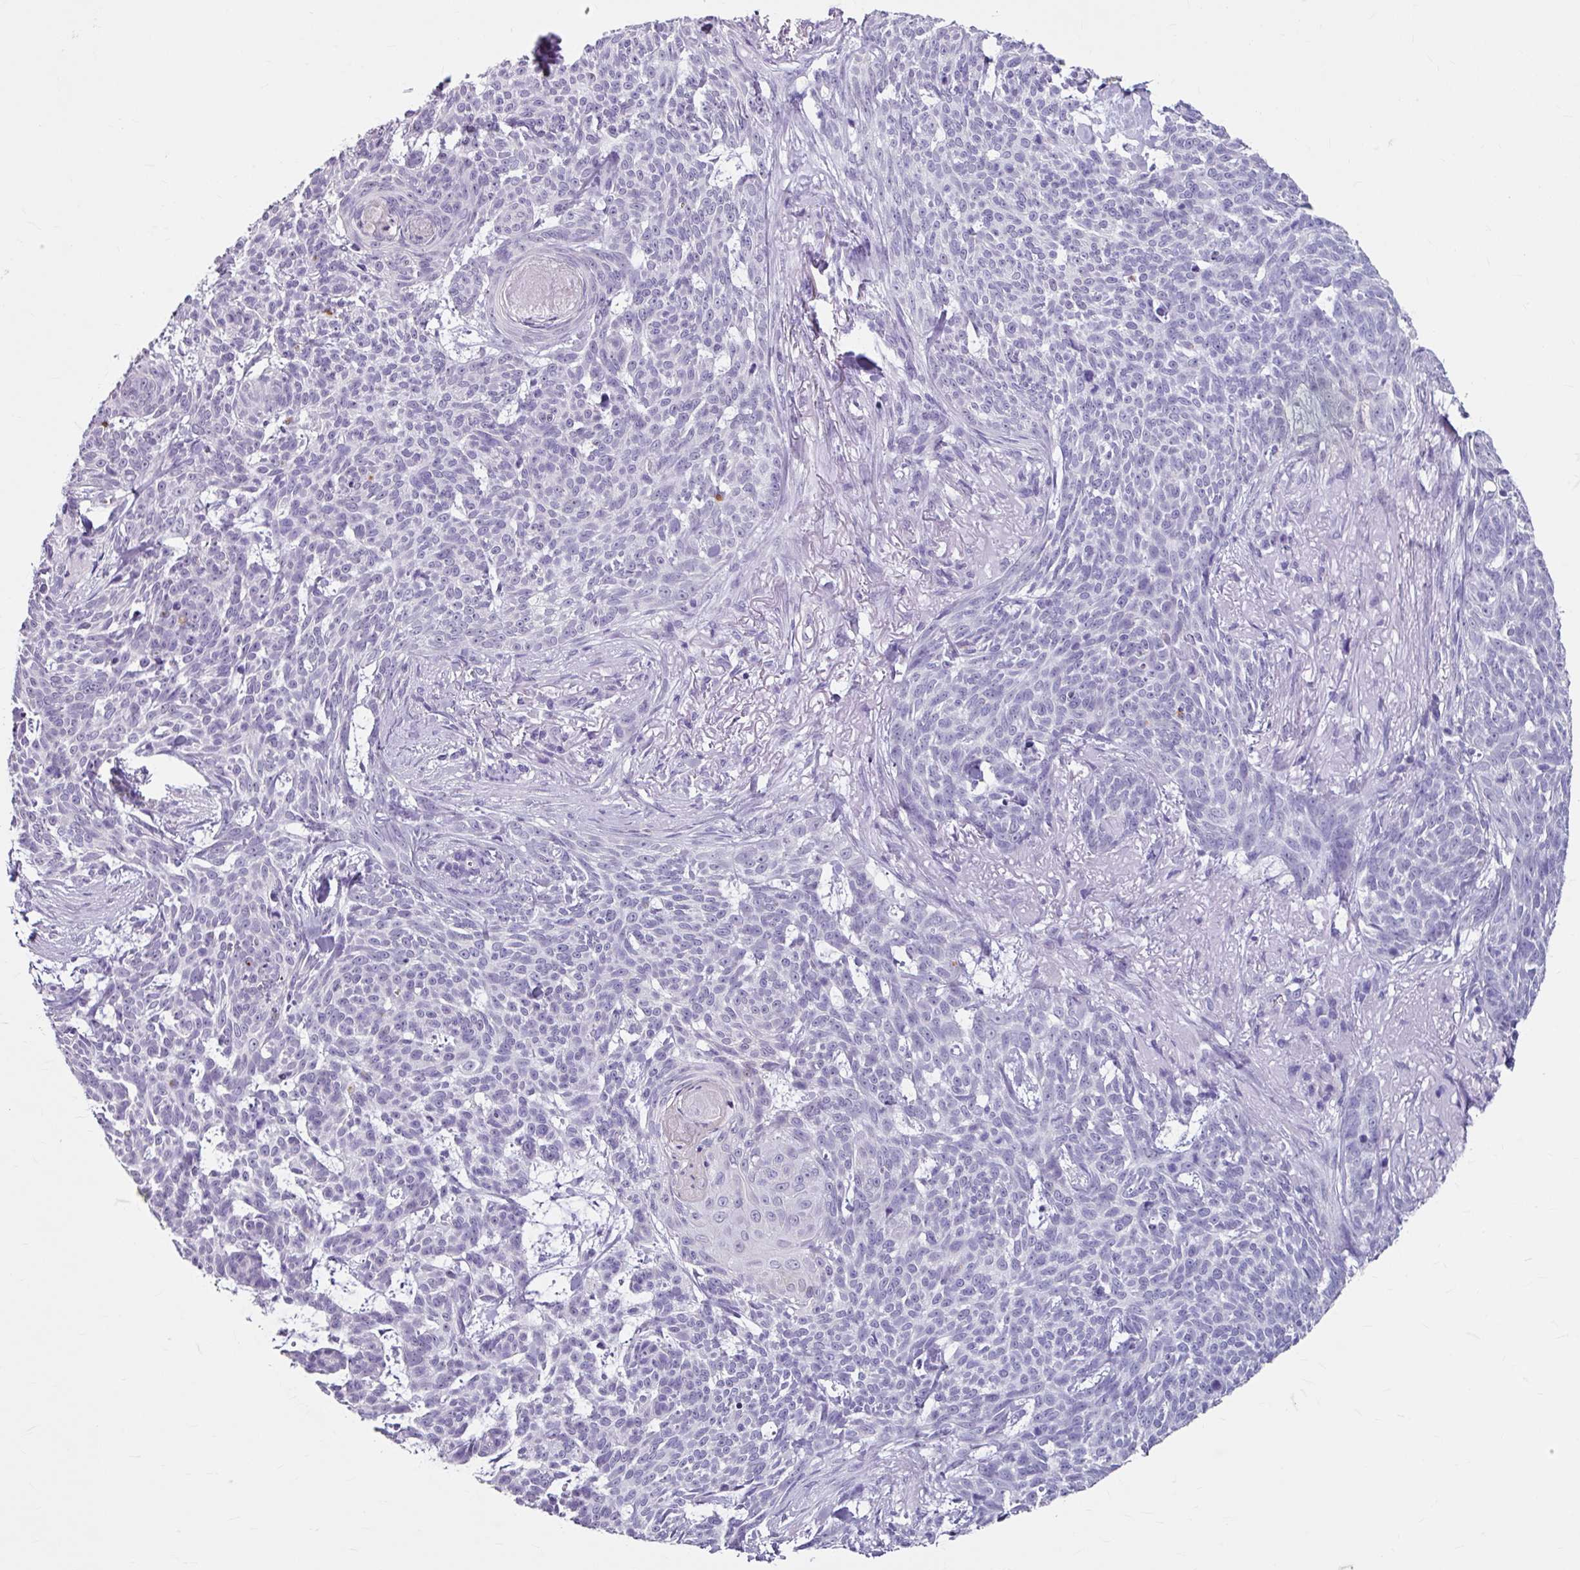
{"staining": {"intensity": "negative", "quantity": "none", "location": "none"}, "tissue": "skin cancer", "cell_type": "Tumor cells", "image_type": "cancer", "snomed": [{"axis": "morphology", "description": "Basal cell carcinoma"}, {"axis": "topography", "description": "Skin"}], "caption": "Tumor cells show no significant positivity in basal cell carcinoma (skin).", "gene": "ANKRD1", "patient": {"sex": "female", "age": 93}}